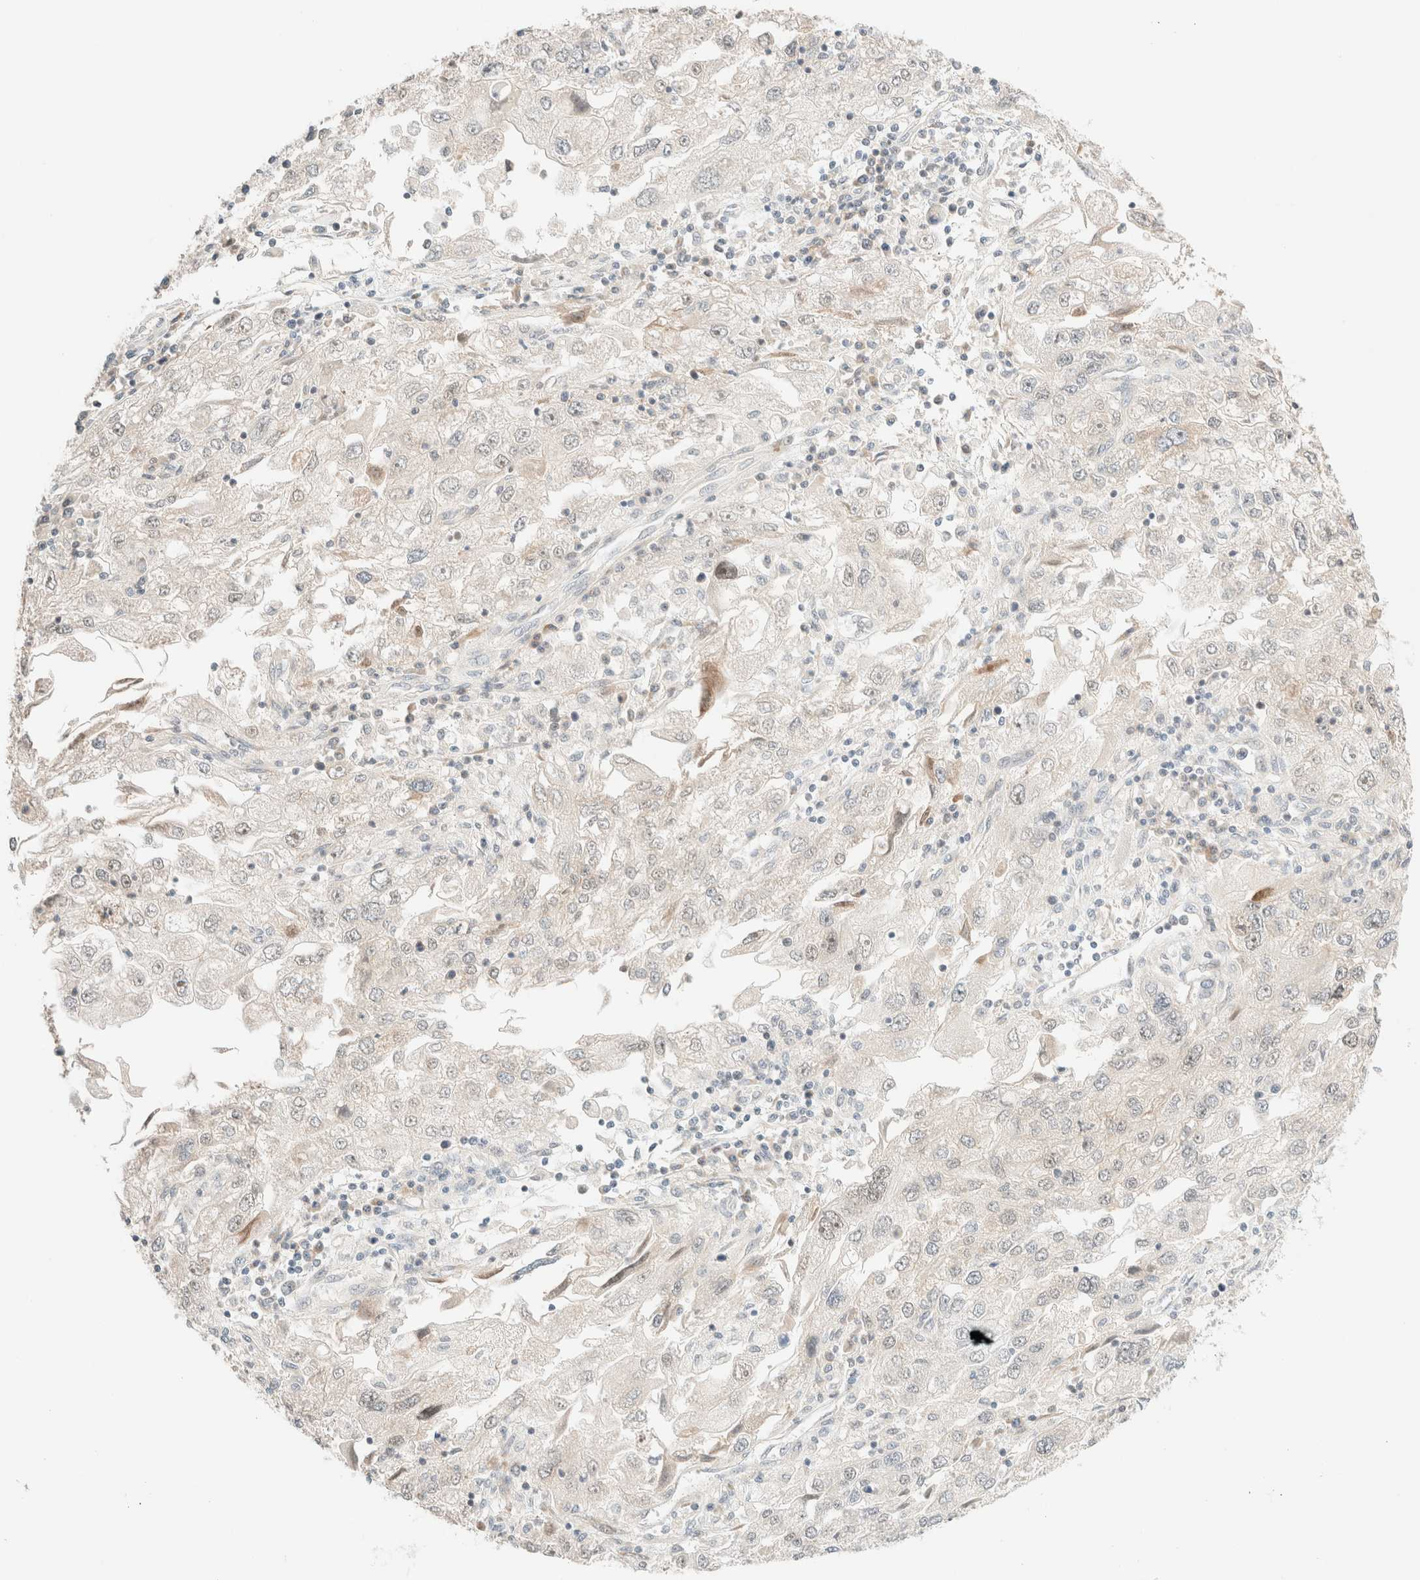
{"staining": {"intensity": "negative", "quantity": "none", "location": "none"}, "tissue": "endometrial cancer", "cell_type": "Tumor cells", "image_type": "cancer", "snomed": [{"axis": "morphology", "description": "Adenocarcinoma, NOS"}, {"axis": "topography", "description": "Endometrium"}], "caption": "This is a photomicrograph of immunohistochemistry (IHC) staining of adenocarcinoma (endometrial), which shows no staining in tumor cells. (DAB (3,3'-diaminobenzidine) immunohistochemistry (IHC) with hematoxylin counter stain).", "gene": "TSR1", "patient": {"sex": "female", "age": 49}}